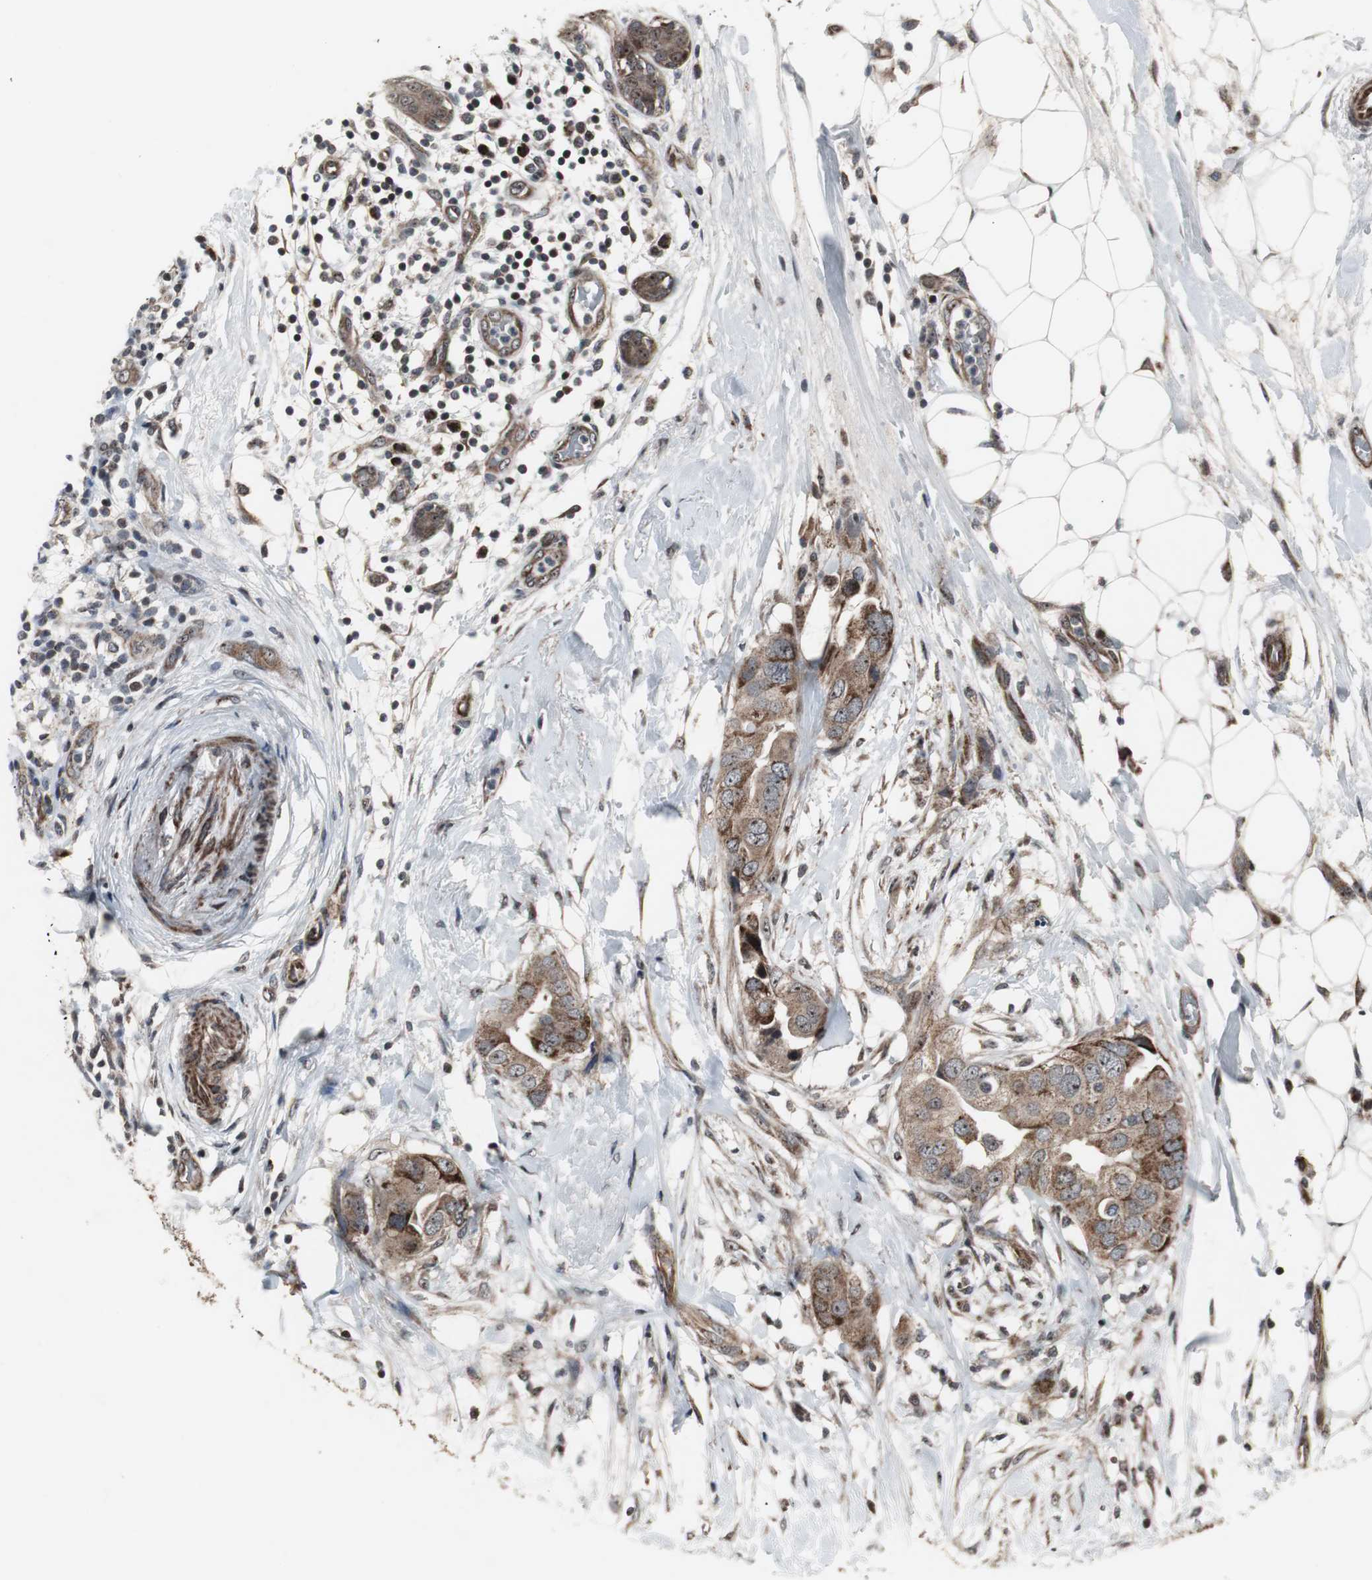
{"staining": {"intensity": "strong", "quantity": ">75%", "location": "cytoplasmic/membranous"}, "tissue": "breast cancer", "cell_type": "Tumor cells", "image_type": "cancer", "snomed": [{"axis": "morphology", "description": "Duct carcinoma"}, {"axis": "topography", "description": "Breast"}], "caption": "Protein analysis of intraductal carcinoma (breast) tissue shows strong cytoplasmic/membranous positivity in approximately >75% of tumor cells.", "gene": "MRPL40", "patient": {"sex": "female", "age": 68}}